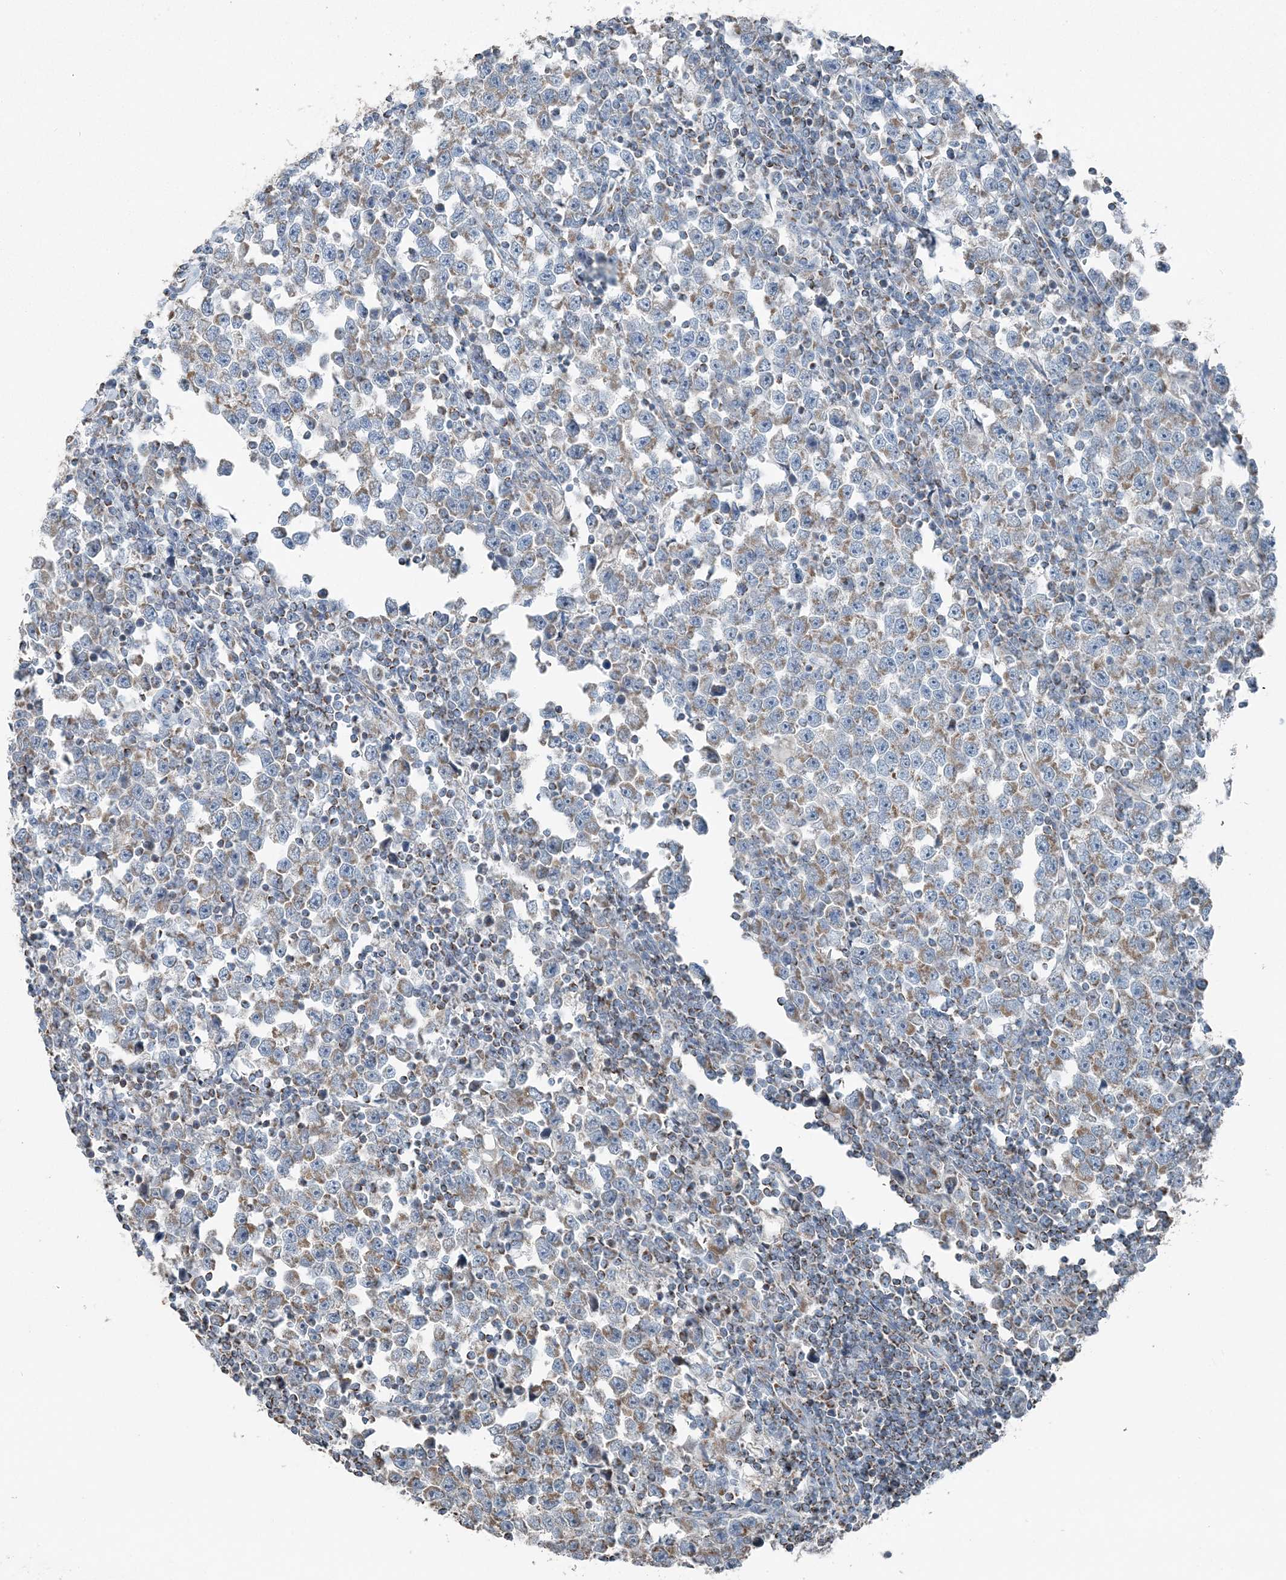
{"staining": {"intensity": "moderate", "quantity": ">75%", "location": "cytoplasmic/membranous"}, "tissue": "testis cancer", "cell_type": "Tumor cells", "image_type": "cancer", "snomed": [{"axis": "morphology", "description": "Normal tissue, NOS"}, {"axis": "morphology", "description": "Seminoma, NOS"}, {"axis": "topography", "description": "Testis"}], "caption": "A brown stain shows moderate cytoplasmic/membranous expression of a protein in testis cancer (seminoma) tumor cells.", "gene": "SUCLG1", "patient": {"sex": "male", "age": 43}}